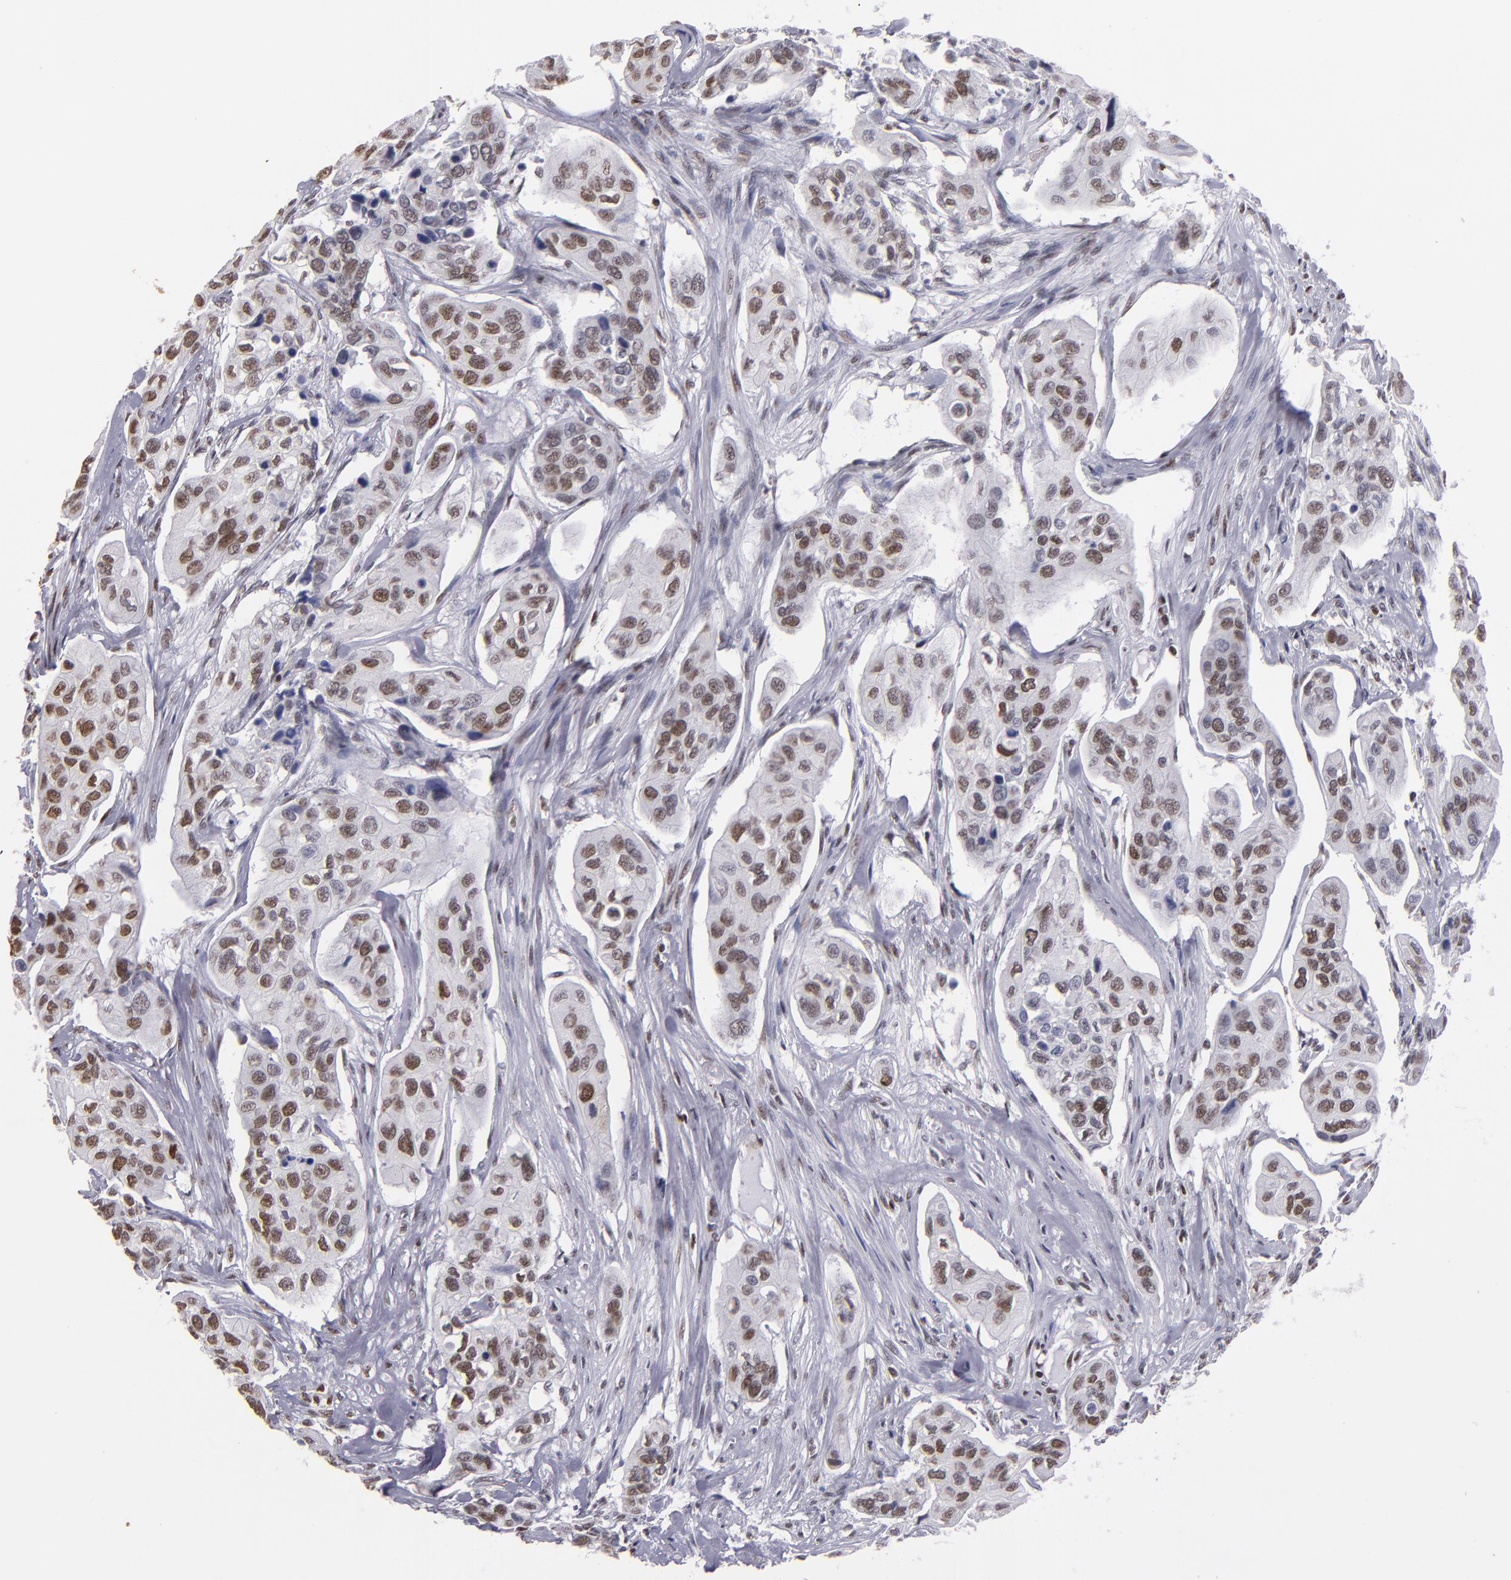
{"staining": {"intensity": "moderate", "quantity": ">75%", "location": "nuclear"}, "tissue": "urothelial cancer", "cell_type": "Tumor cells", "image_type": "cancer", "snomed": [{"axis": "morphology", "description": "Adenocarcinoma, NOS"}, {"axis": "topography", "description": "Urinary bladder"}], "caption": "Immunohistochemical staining of urothelial cancer shows medium levels of moderate nuclear protein expression in approximately >75% of tumor cells.", "gene": "TERF2", "patient": {"sex": "male", "age": 61}}